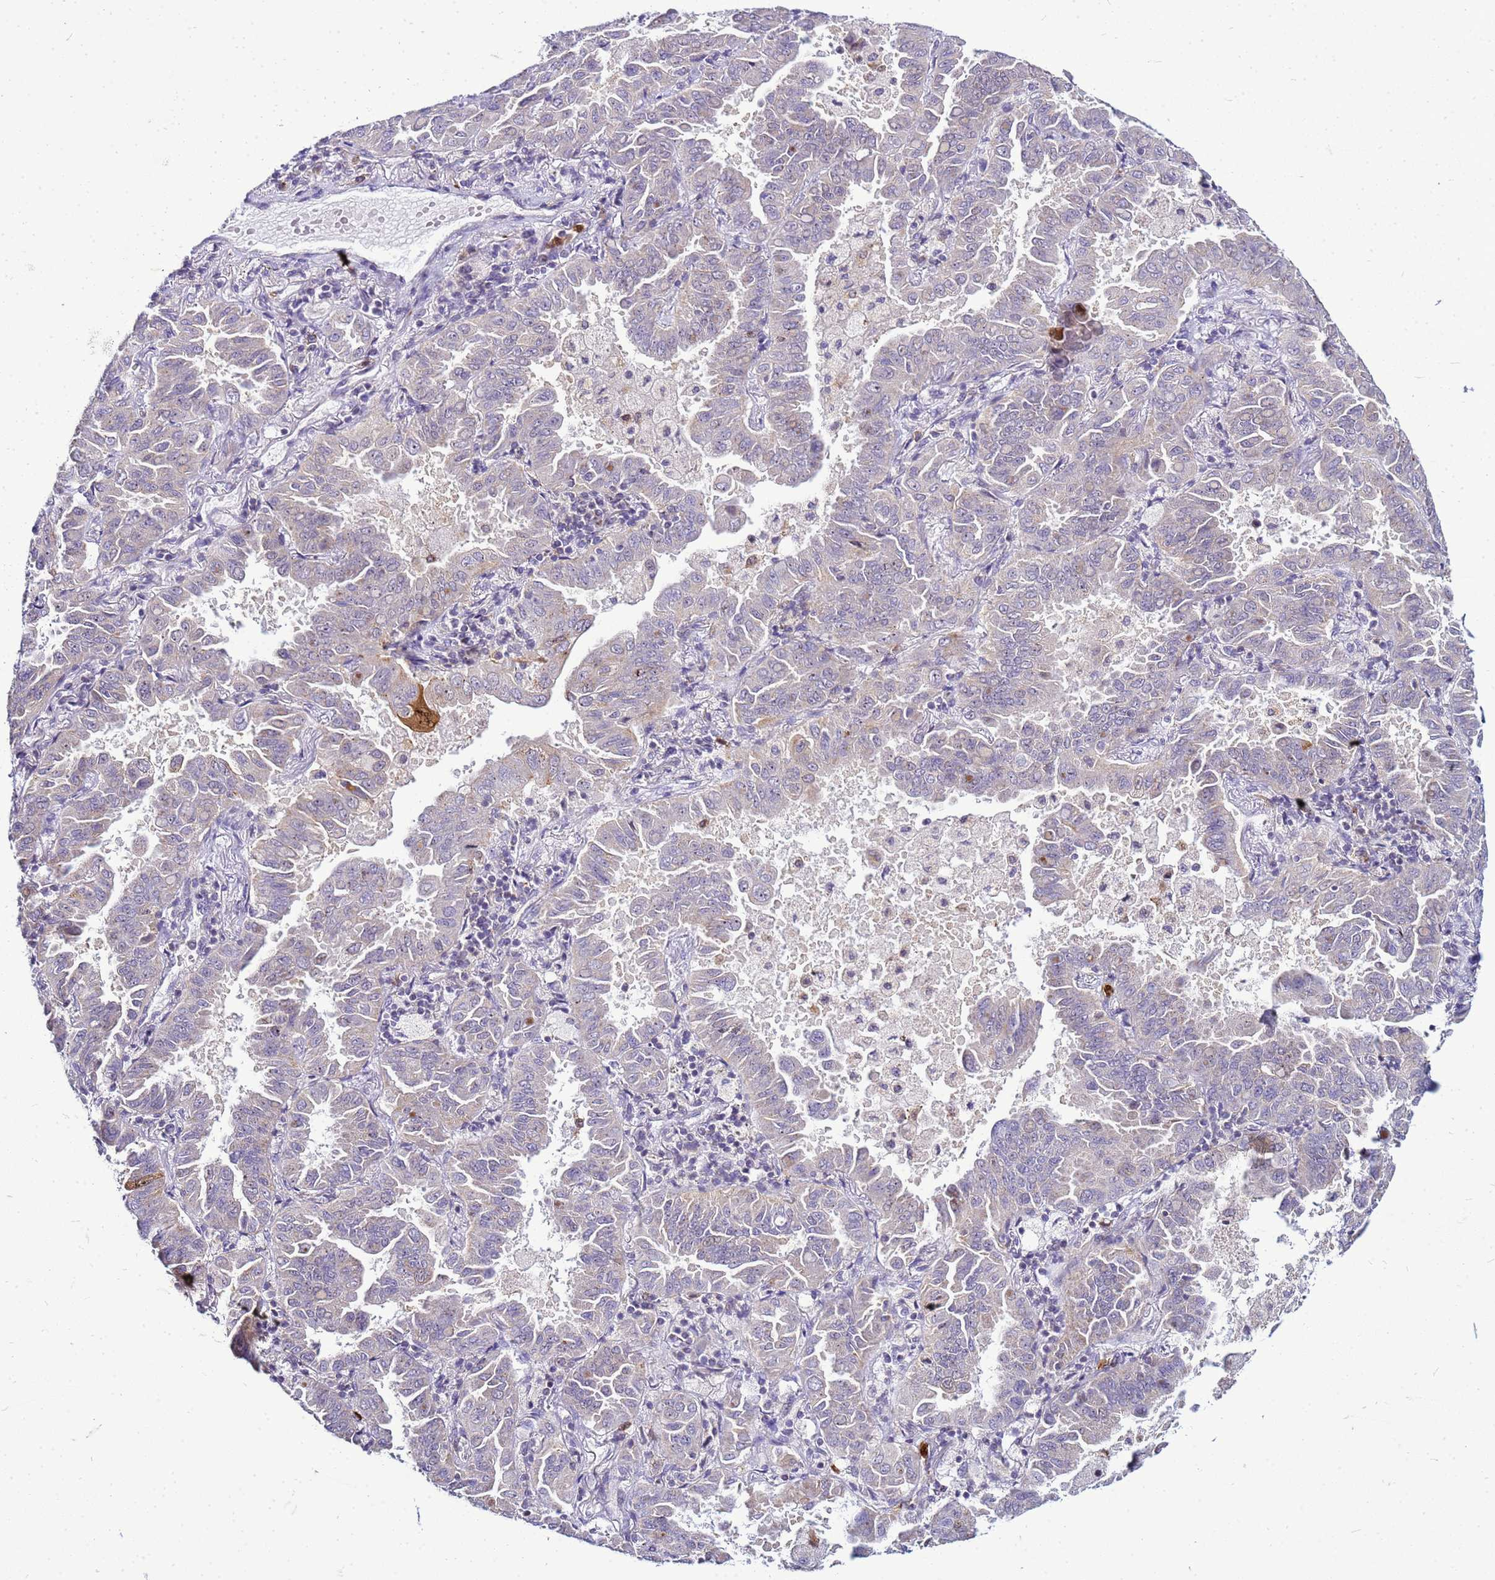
{"staining": {"intensity": "weak", "quantity": "<25%", "location": "cytoplasmic/membranous"}, "tissue": "lung cancer", "cell_type": "Tumor cells", "image_type": "cancer", "snomed": [{"axis": "morphology", "description": "Adenocarcinoma, NOS"}, {"axis": "topography", "description": "Lung"}], "caption": "Adenocarcinoma (lung) was stained to show a protein in brown. There is no significant staining in tumor cells.", "gene": "VPS4B", "patient": {"sex": "male", "age": 64}}